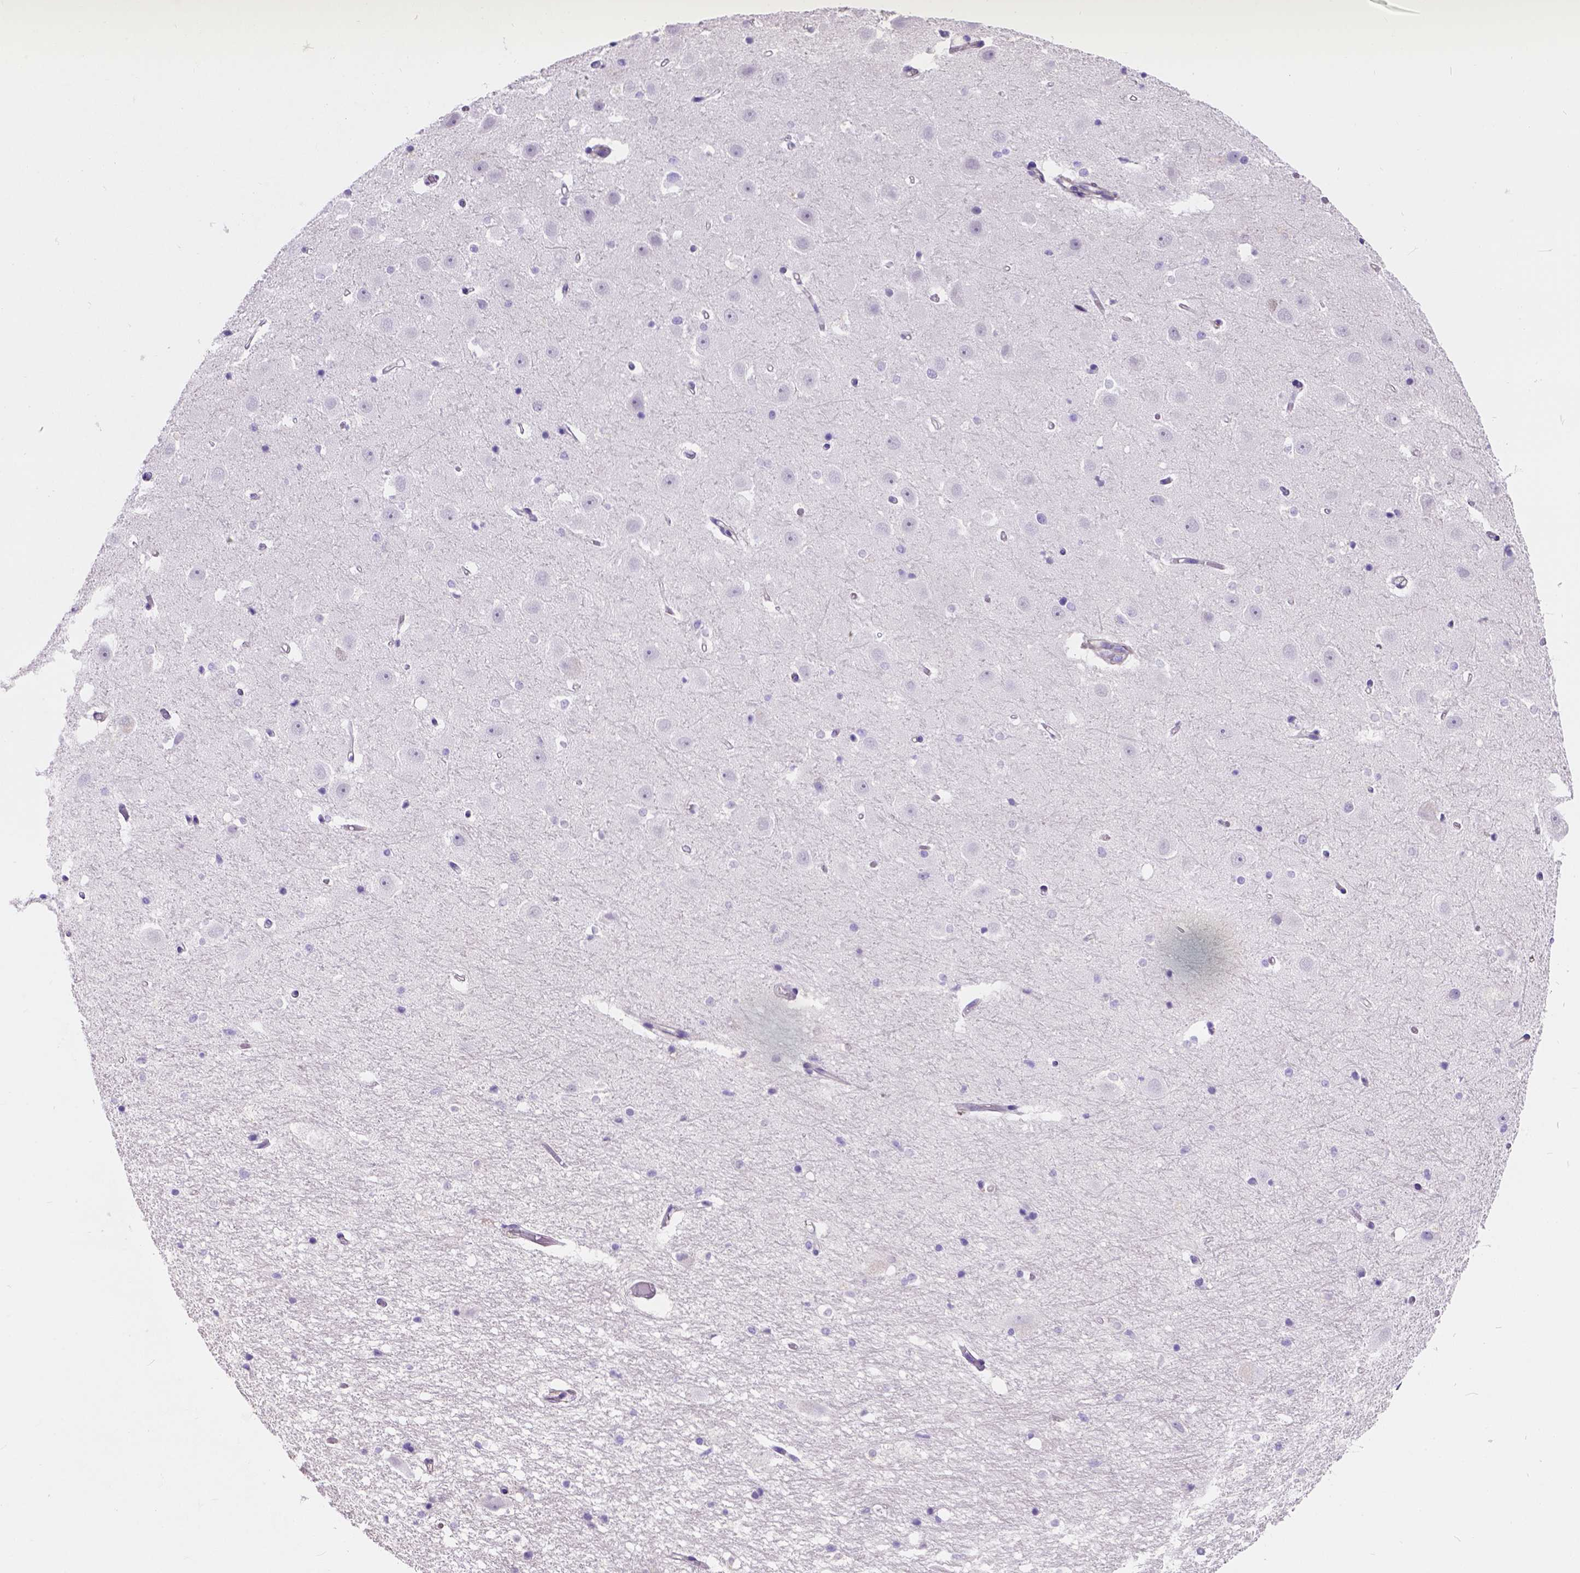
{"staining": {"intensity": "negative", "quantity": "none", "location": "none"}, "tissue": "hippocampus", "cell_type": "Glial cells", "image_type": "normal", "snomed": [{"axis": "morphology", "description": "Normal tissue, NOS"}, {"axis": "topography", "description": "Hippocampus"}], "caption": "Immunohistochemical staining of unremarkable hippocampus displays no significant expression in glial cells.", "gene": "PHF7", "patient": {"sex": "male", "age": 44}}